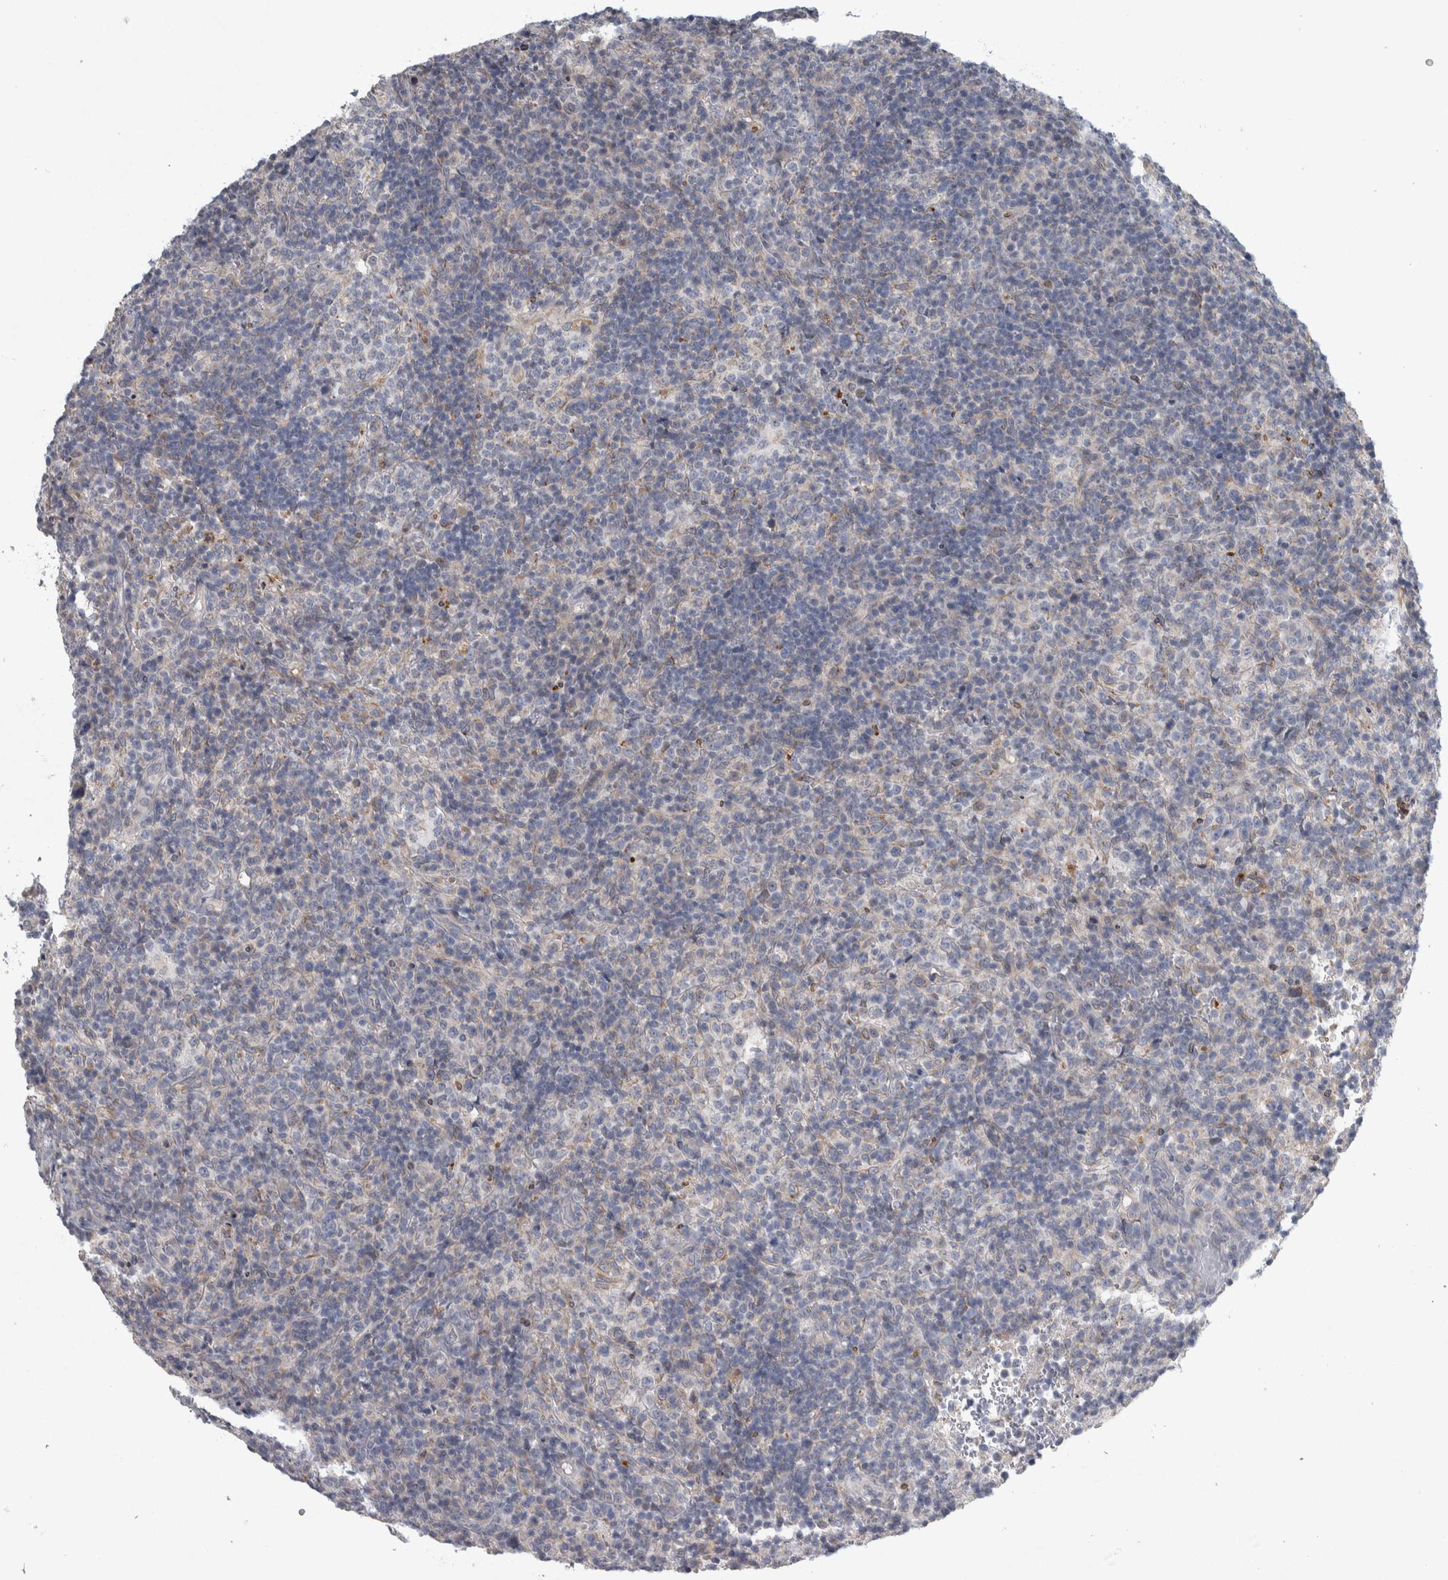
{"staining": {"intensity": "negative", "quantity": "none", "location": "none"}, "tissue": "lymphoma", "cell_type": "Tumor cells", "image_type": "cancer", "snomed": [{"axis": "morphology", "description": "Malignant lymphoma, non-Hodgkin's type, High grade"}, {"axis": "topography", "description": "Lymph node"}], "caption": "High power microscopy micrograph of an immunohistochemistry micrograph of lymphoma, revealing no significant staining in tumor cells.", "gene": "SIGMAR1", "patient": {"sex": "female", "age": 76}}